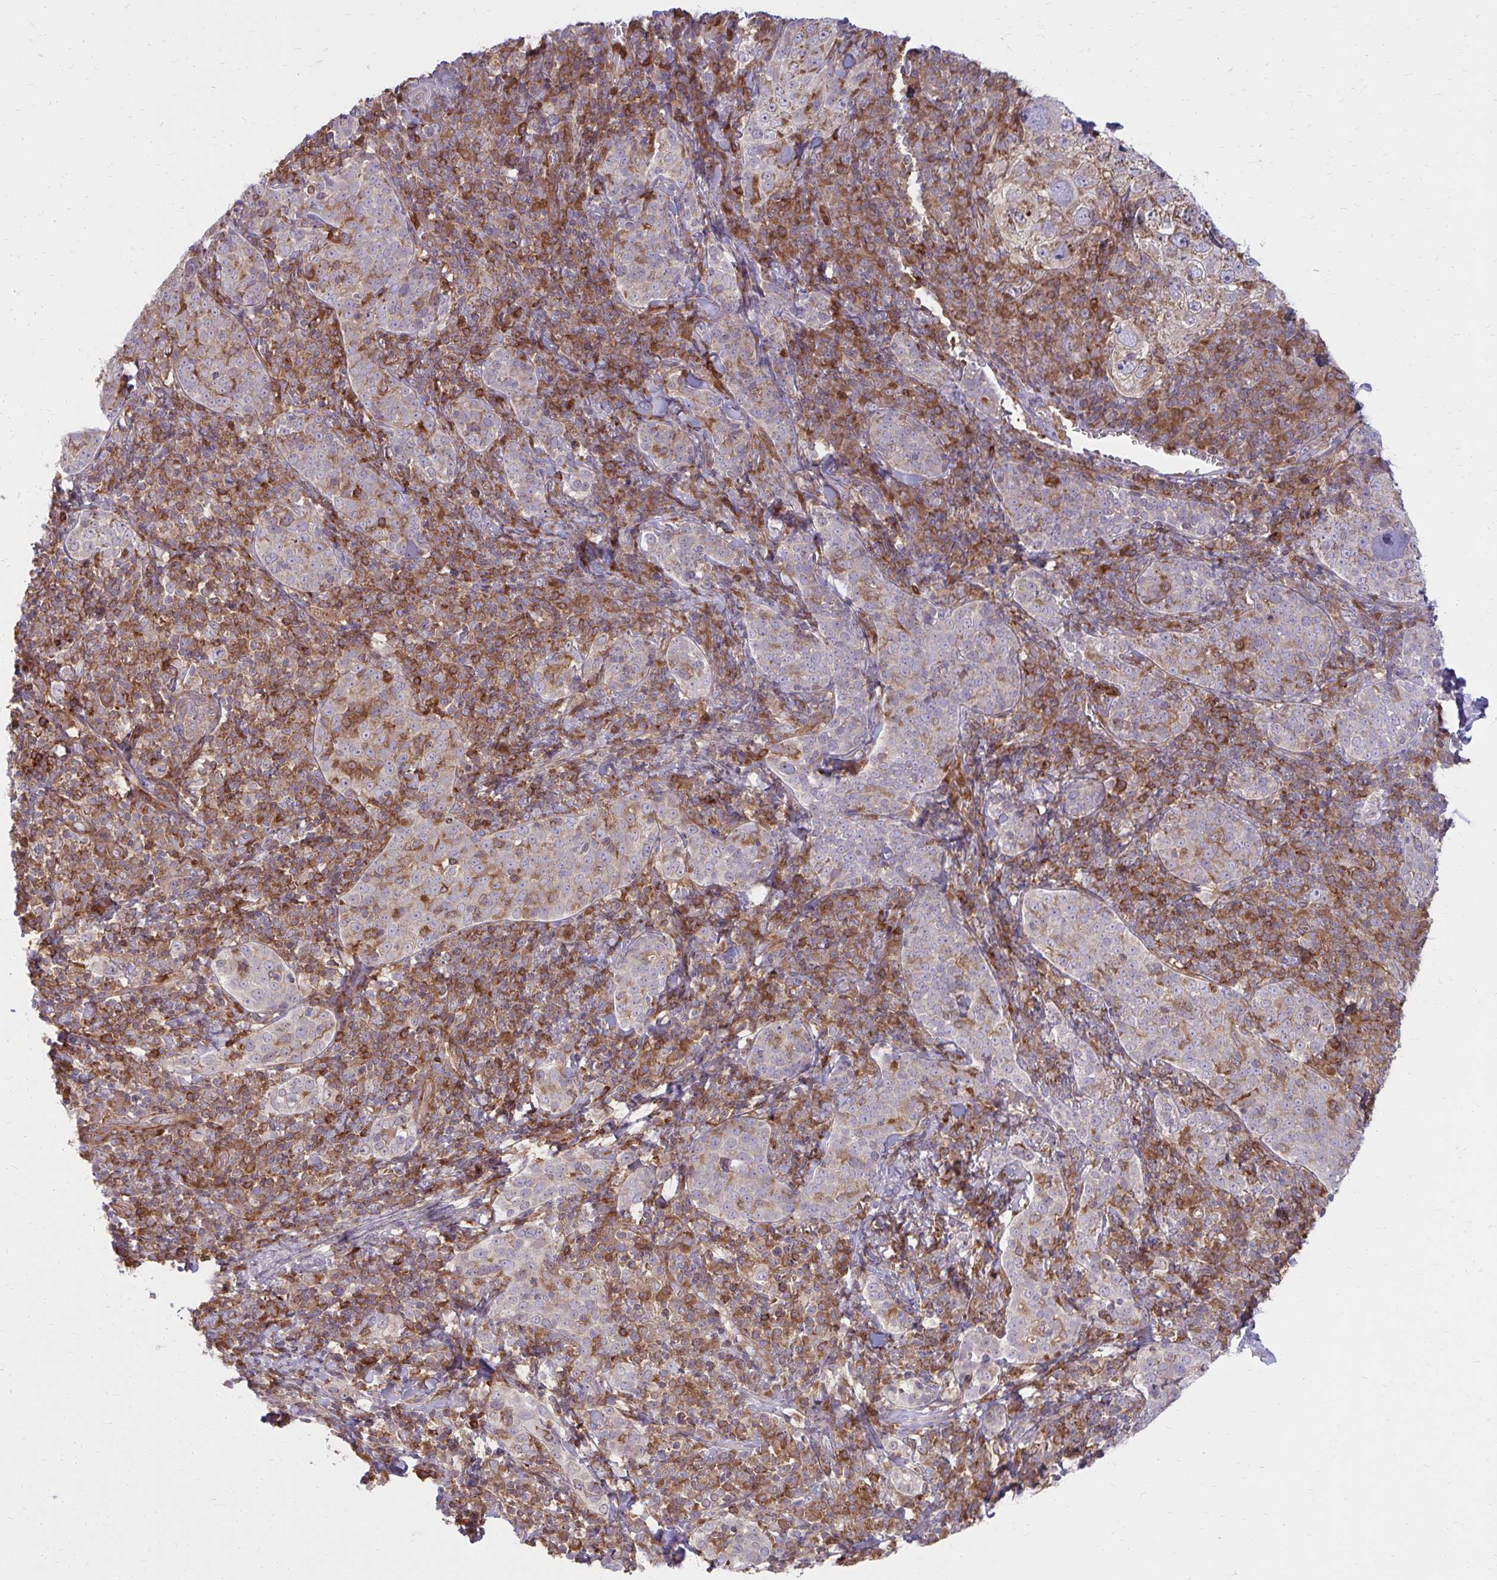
{"staining": {"intensity": "weak", "quantity": "<25%", "location": "cytoplasmic/membranous"}, "tissue": "cervical cancer", "cell_type": "Tumor cells", "image_type": "cancer", "snomed": [{"axis": "morphology", "description": "Squamous cell carcinoma, NOS"}, {"axis": "topography", "description": "Cervix"}], "caption": "DAB immunohistochemical staining of squamous cell carcinoma (cervical) exhibits no significant expression in tumor cells. The staining was performed using DAB to visualize the protein expression in brown, while the nuclei were stained in blue with hematoxylin (Magnification: 20x).", "gene": "ASAP1", "patient": {"sex": "female", "age": 75}}